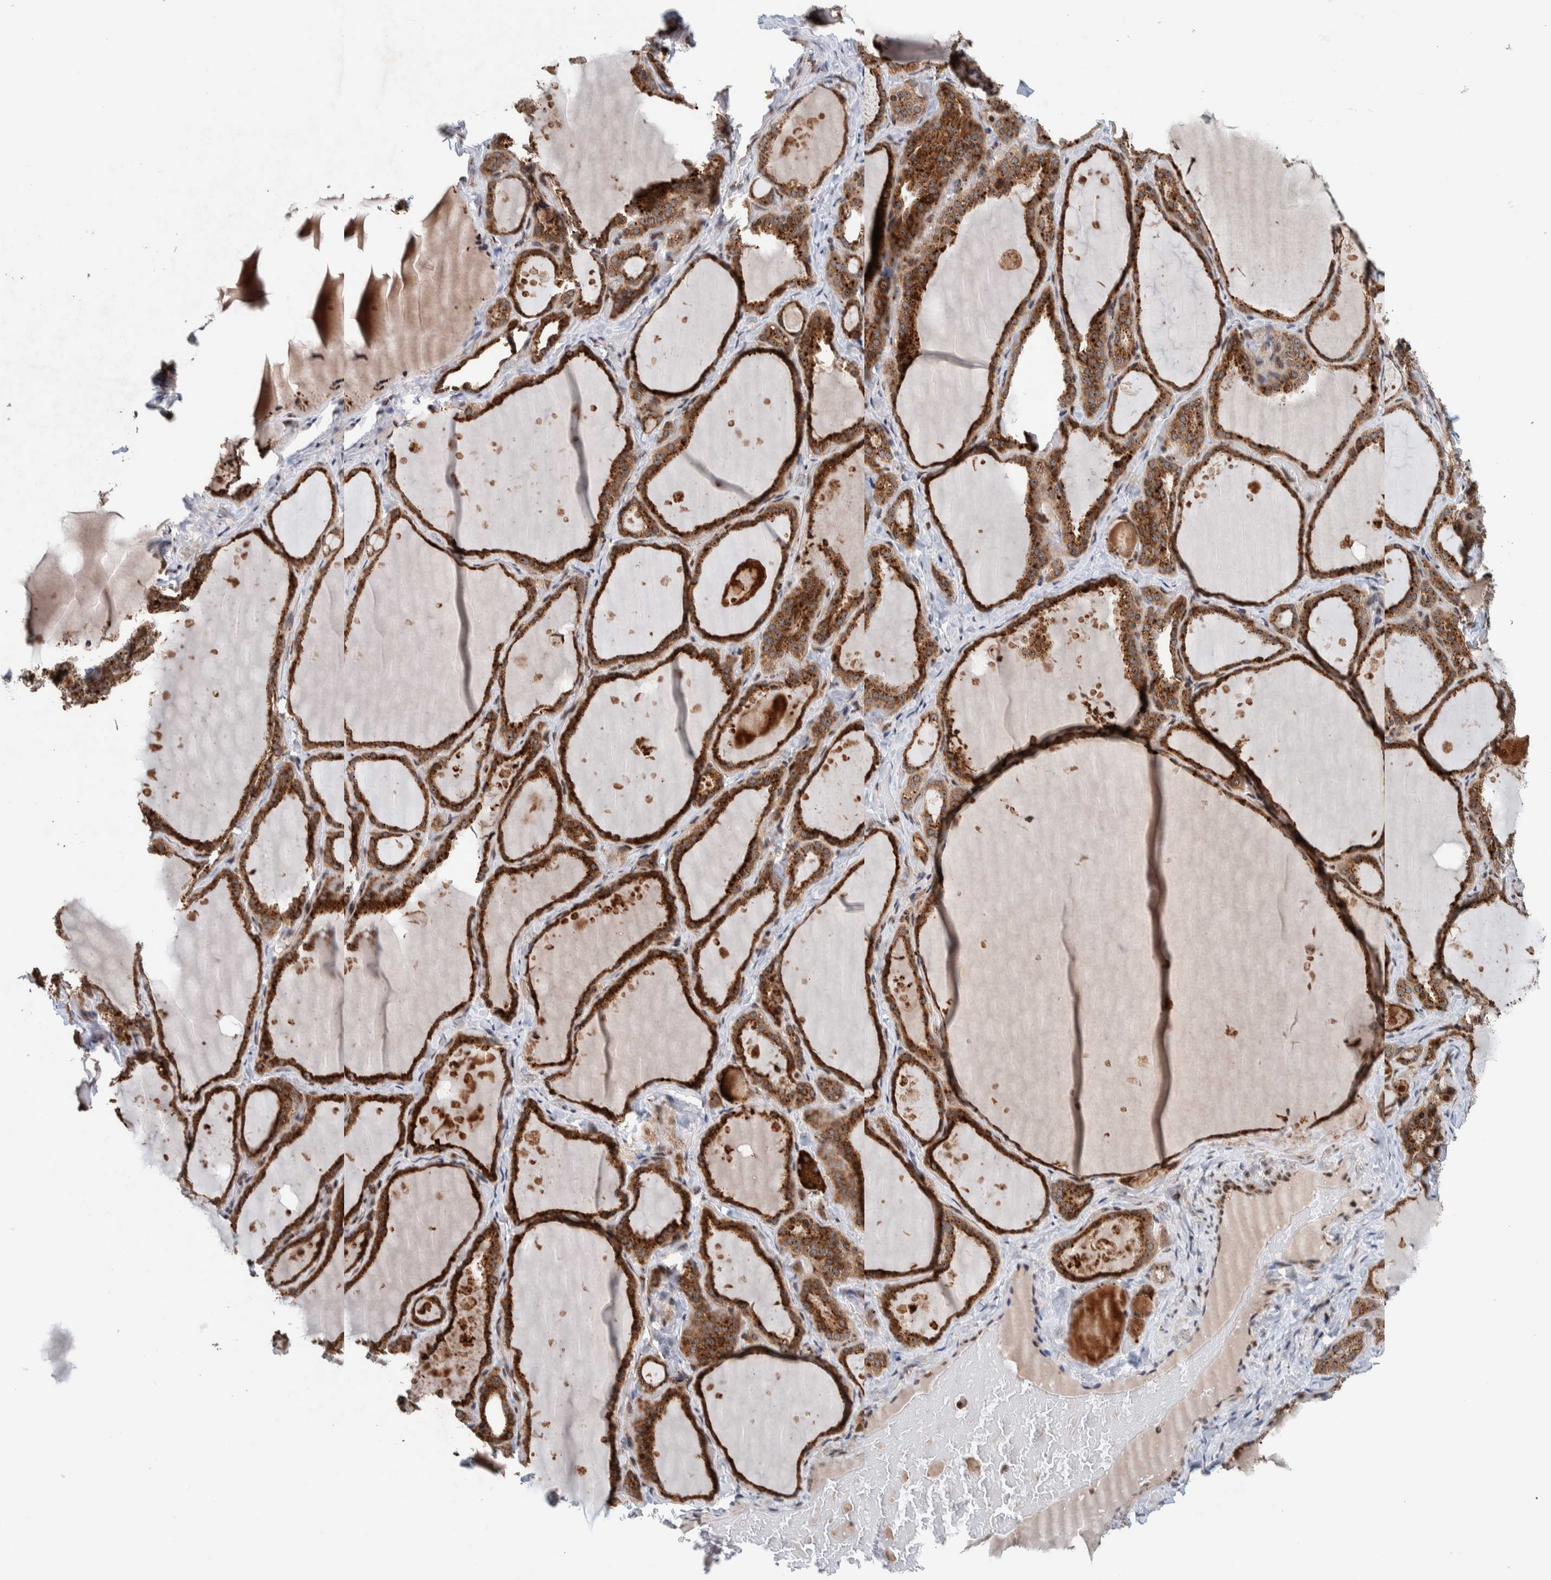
{"staining": {"intensity": "strong", "quantity": ">75%", "location": "cytoplasmic/membranous"}, "tissue": "thyroid gland", "cell_type": "Glandular cells", "image_type": "normal", "snomed": [{"axis": "morphology", "description": "Normal tissue, NOS"}, {"axis": "topography", "description": "Thyroid gland"}], "caption": "About >75% of glandular cells in normal thyroid gland reveal strong cytoplasmic/membranous protein staining as visualized by brown immunohistochemical staining.", "gene": "CCDC182", "patient": {"sex": "female", "age": 44}}